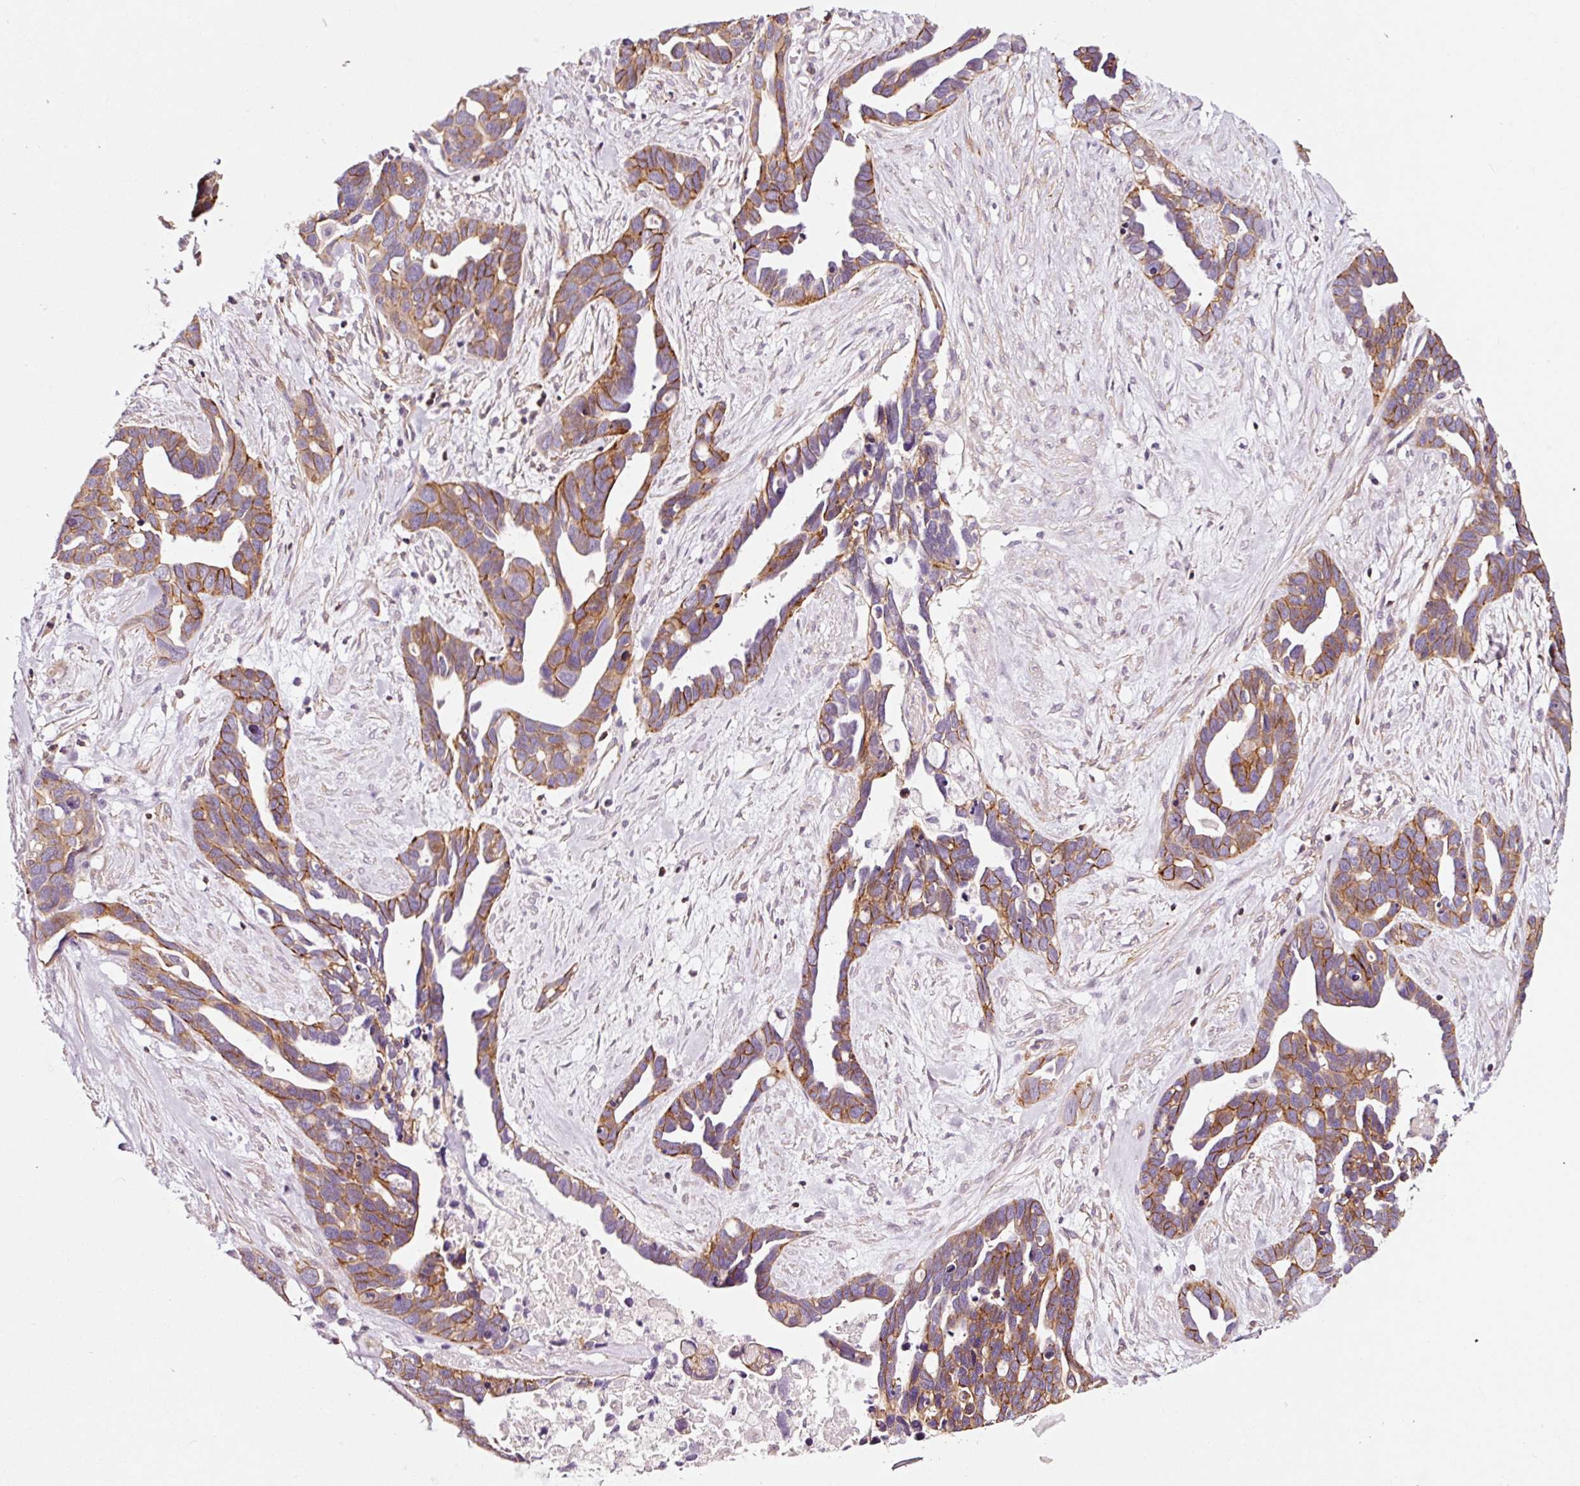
{"staining": {"intensity": "moderate", "quantity": ">75%", "location": "cytoplasmic/membranous"}, "tissue": "ovarian cancer", "cell_type": "Tumor cells", "image_type": "cancer", "snomed": [{"axis": "morphology", "description": "Cystadenocarcinoma, serous, NOS"}, {"axis": "topography", "description": "Ovary"}], "caption": "This is an image of immunohistochemistry (IHC) staining of ovarian cancer, which shows moderate positivity in the cytoplasmic/membranous of tumor cells.", "gene": "ADD3", "patient": {"sex": "female", "age": 54}}